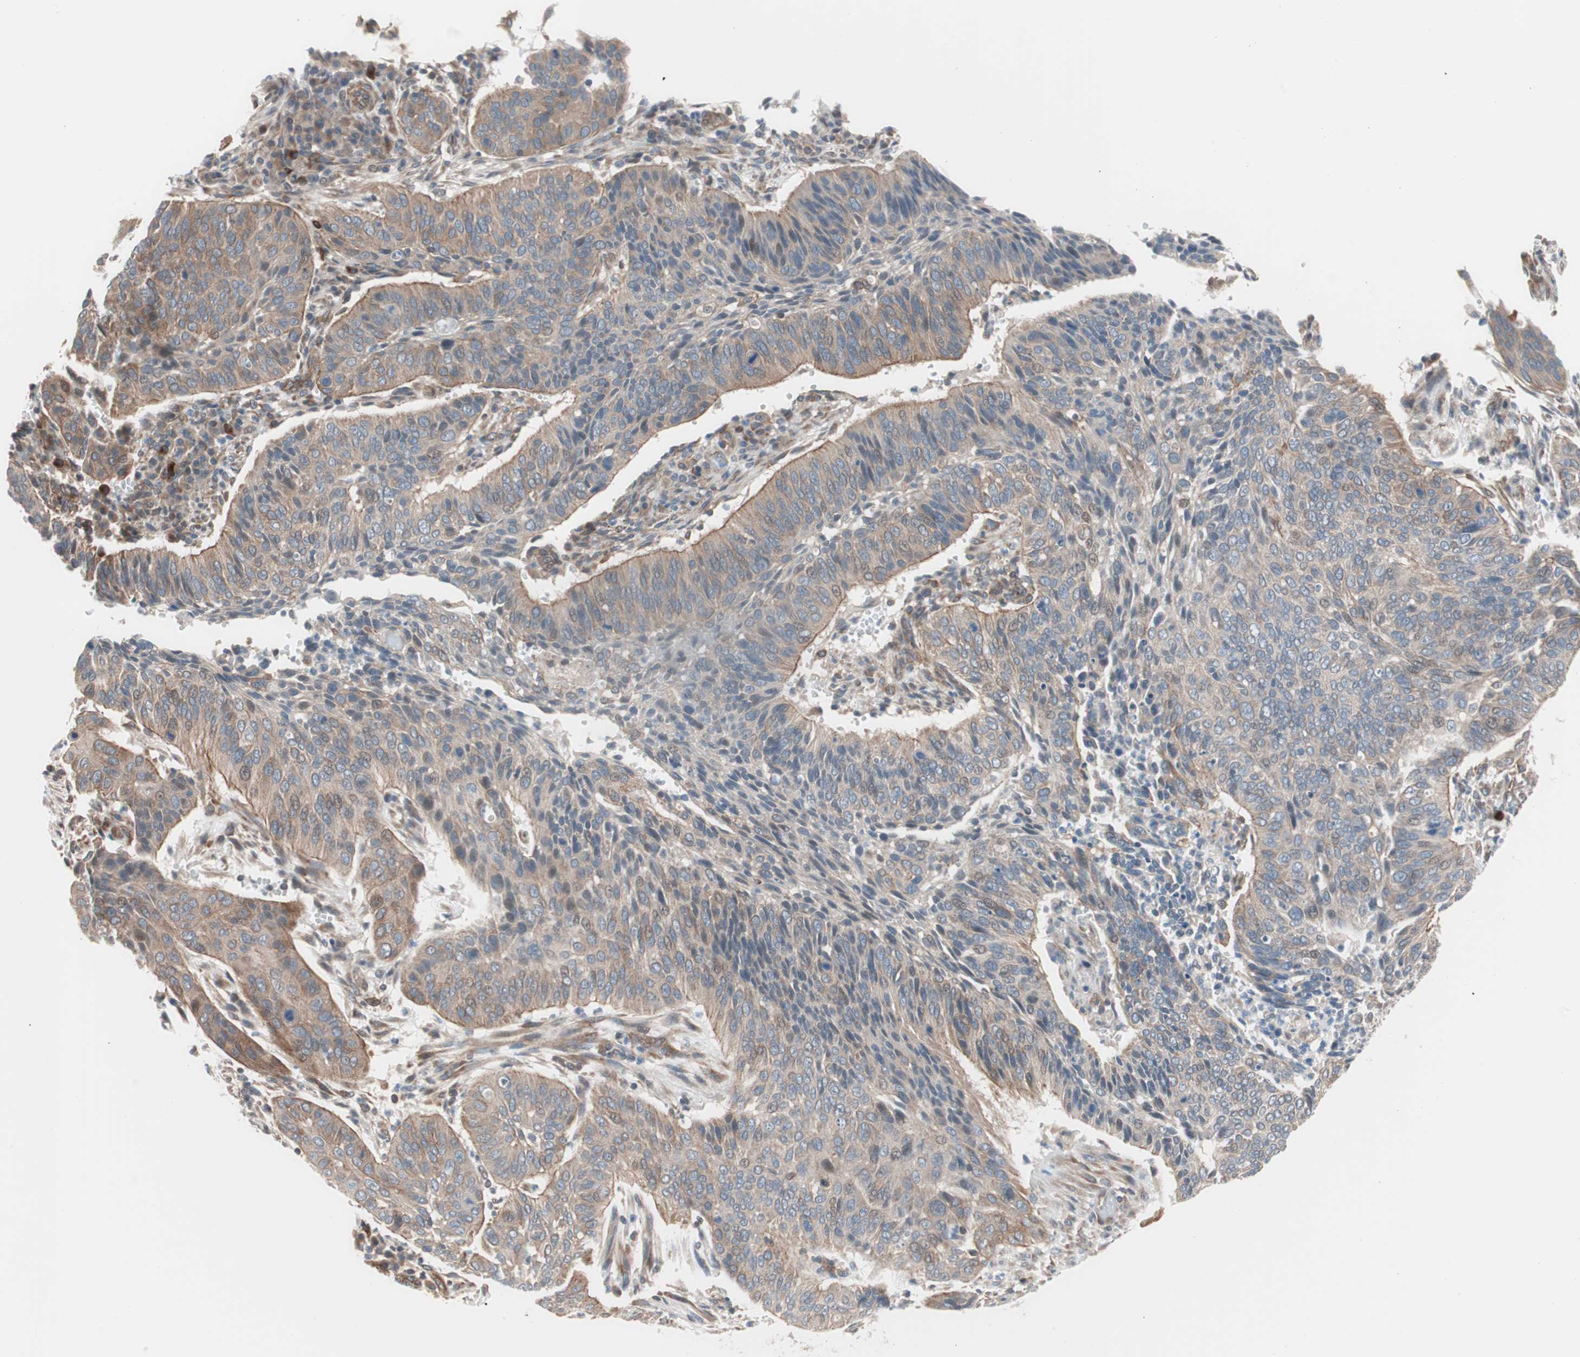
{"staining": {"intensity": "moderate", "quantity": ">75%", "location": "cytoplasmic/membranous"}, "tissue": "cervical cancer", "cell_type": "Tumor cells", "image_type": "cancer", "snomed": [{"axis": "morphology", "description": "Squamous cell carcinoma, NOS"}, {"axis": "topography", "description": "Cervix"}], "caption": "Moderate cytoplasmic/membranous protein expression is seen in approximately >75% of tumor cells in cervical squamous cell carcinoma.", "gene": "SMG1", "patient": {"sex": "female", "age": 39}}